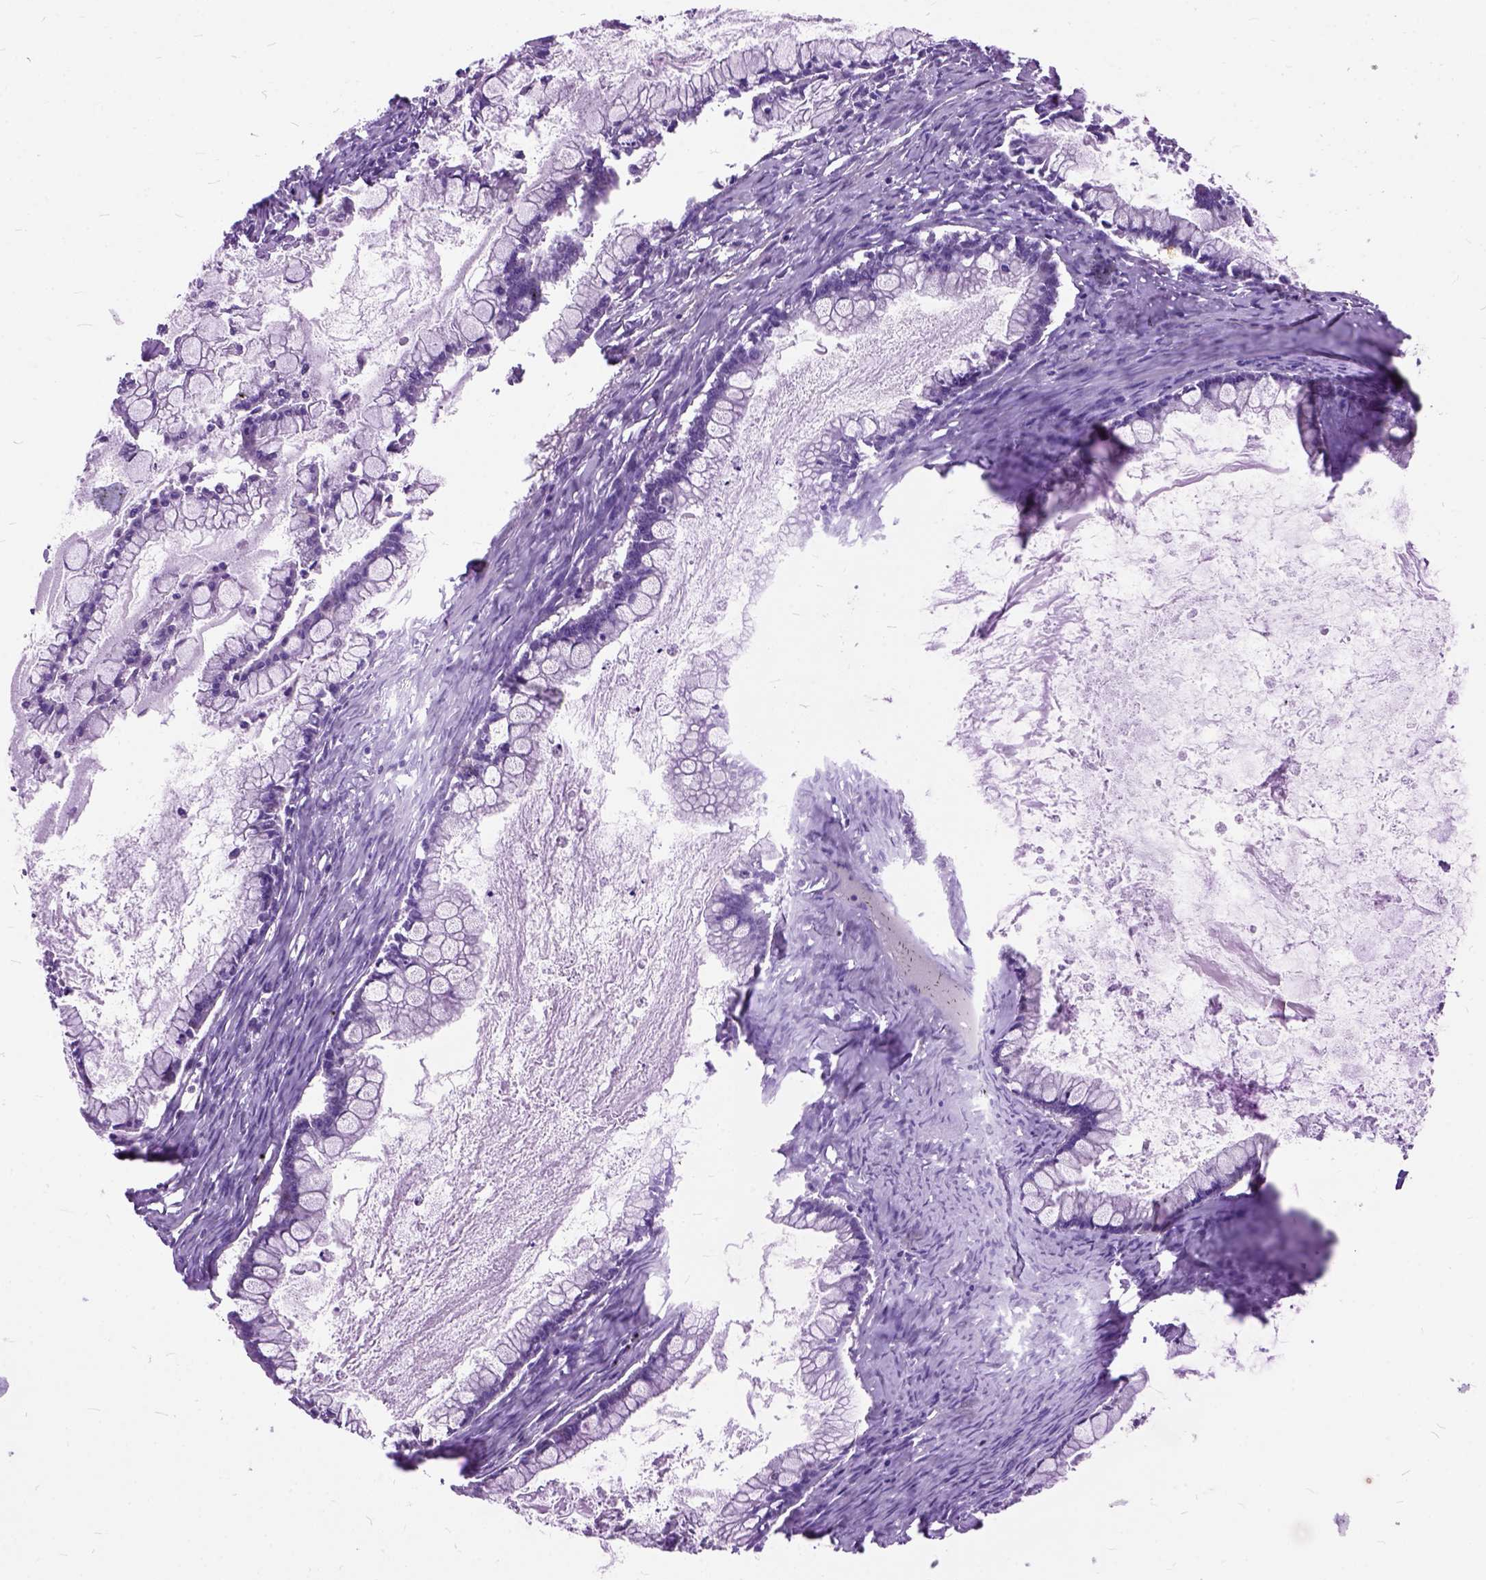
{"staining": {"intensity": "negative", "quantity": "none", "location": "none"}, "tissue": "ovarian cancer", "cell_type": "Tumor cells", "image_type": "cancer", "snomed": [{"axis": "morphology", "description": "Cystadenocarcinoma, mucinous, NOS"}, {"axis": "topography", "description": "Ovary"}], "caption": "An image of human ovarian mucinous cystadenocarcinoma is negative for staining in tumor cells.", "gene": "ORC5", "patient": {"sex": "female", "age": 67}}